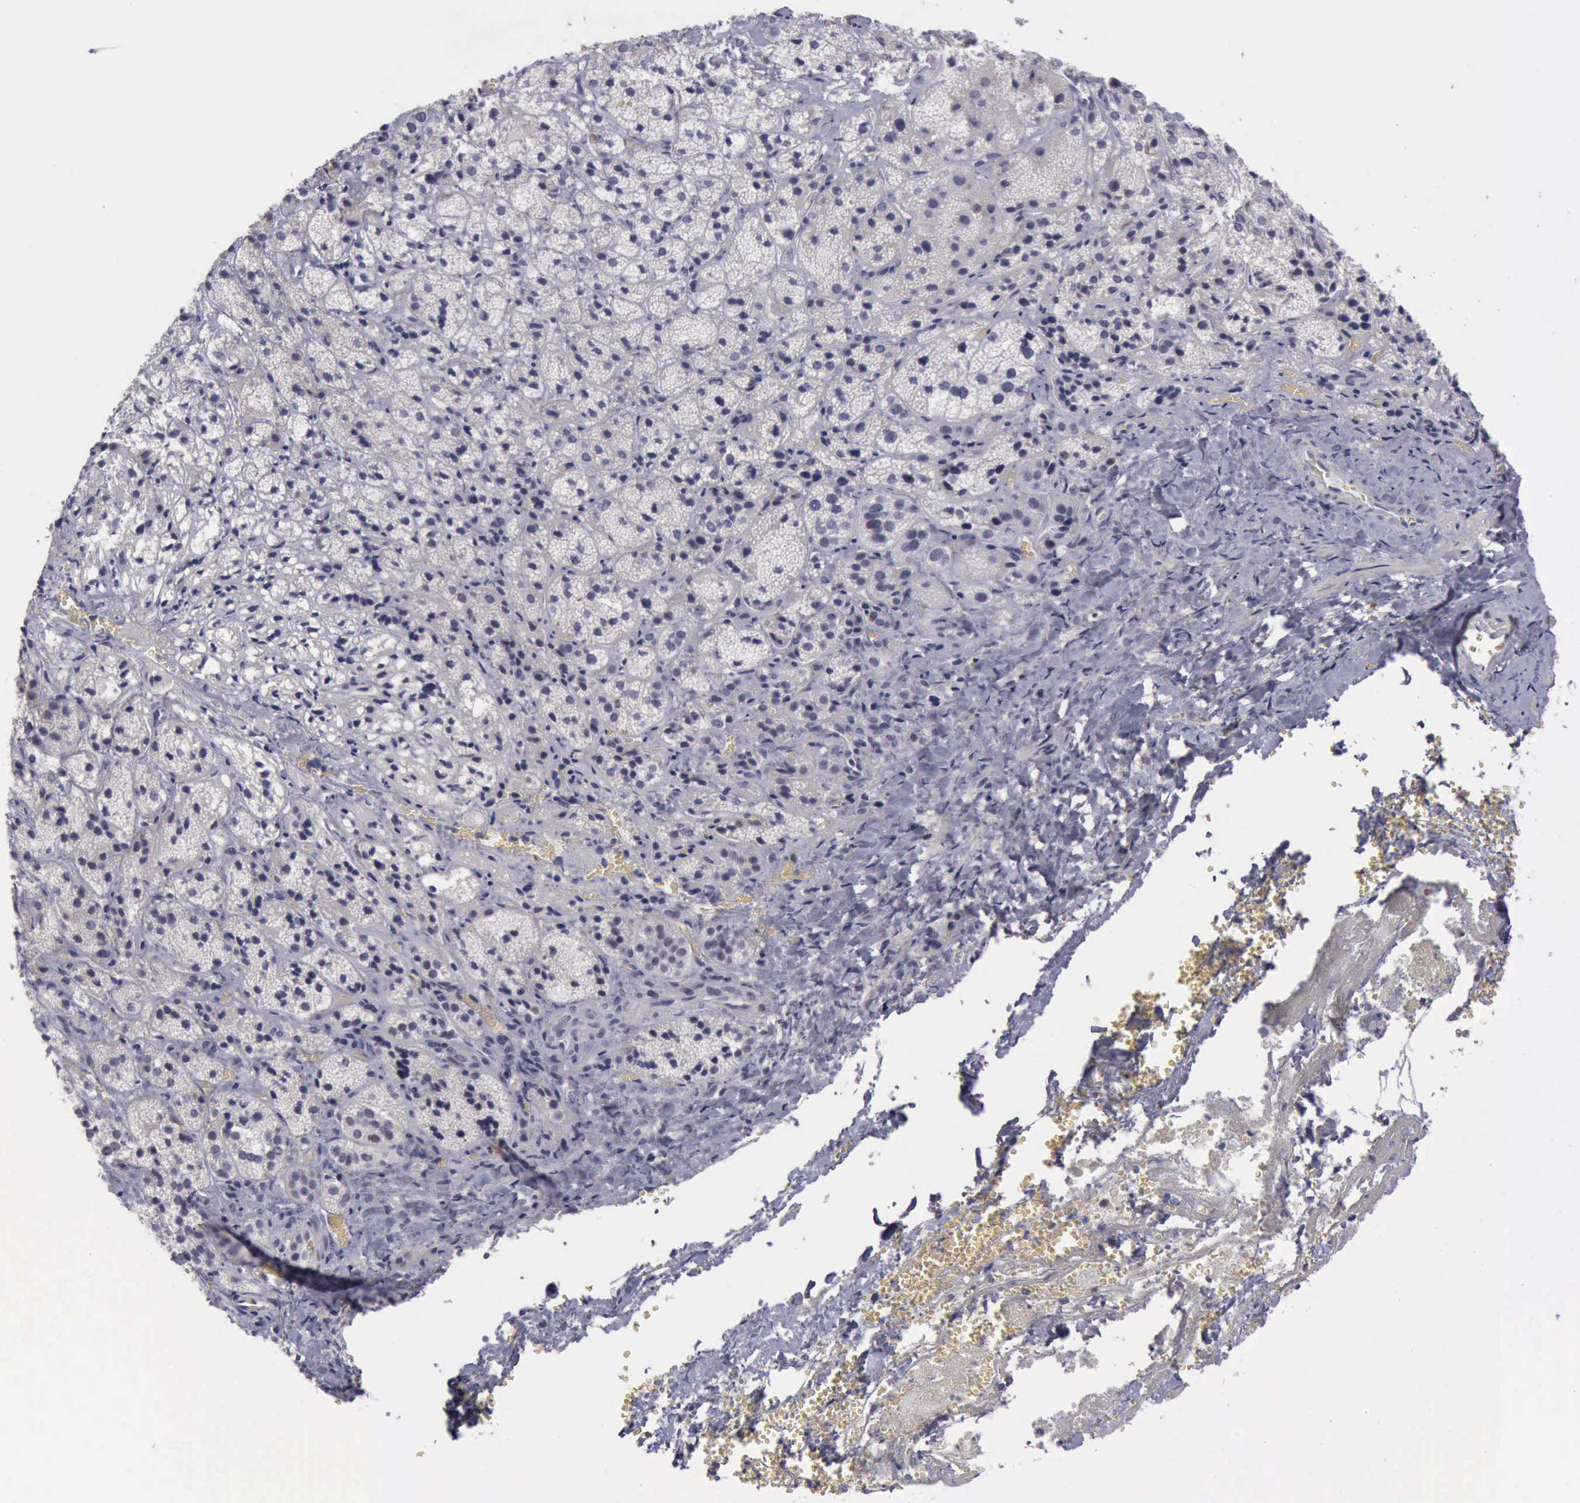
{"staining": {"intensity": "moderate", "quantity": "<25%", "location": "nuclear"}, "tissue": "adrenal gland", "cell_type": "Glandular cells", "image_type": "normal", "snomed": [{"axis": "morphology", "description": "Normal tissue, NOS"}, {"axis": "topography", "description": "Adrenal gland"}], "caption": "High-power microscopy captured an immunohistochemistry (IHC) histopathology image of normal adrenal gland, revealing moderate nuclear positivity in approximately <25% of glandular cells. (brown staining indicates protein expression, while blue staining denotes nuclei).", "gene": "YY1", "patient": {"sex": "female", "age": 71}}